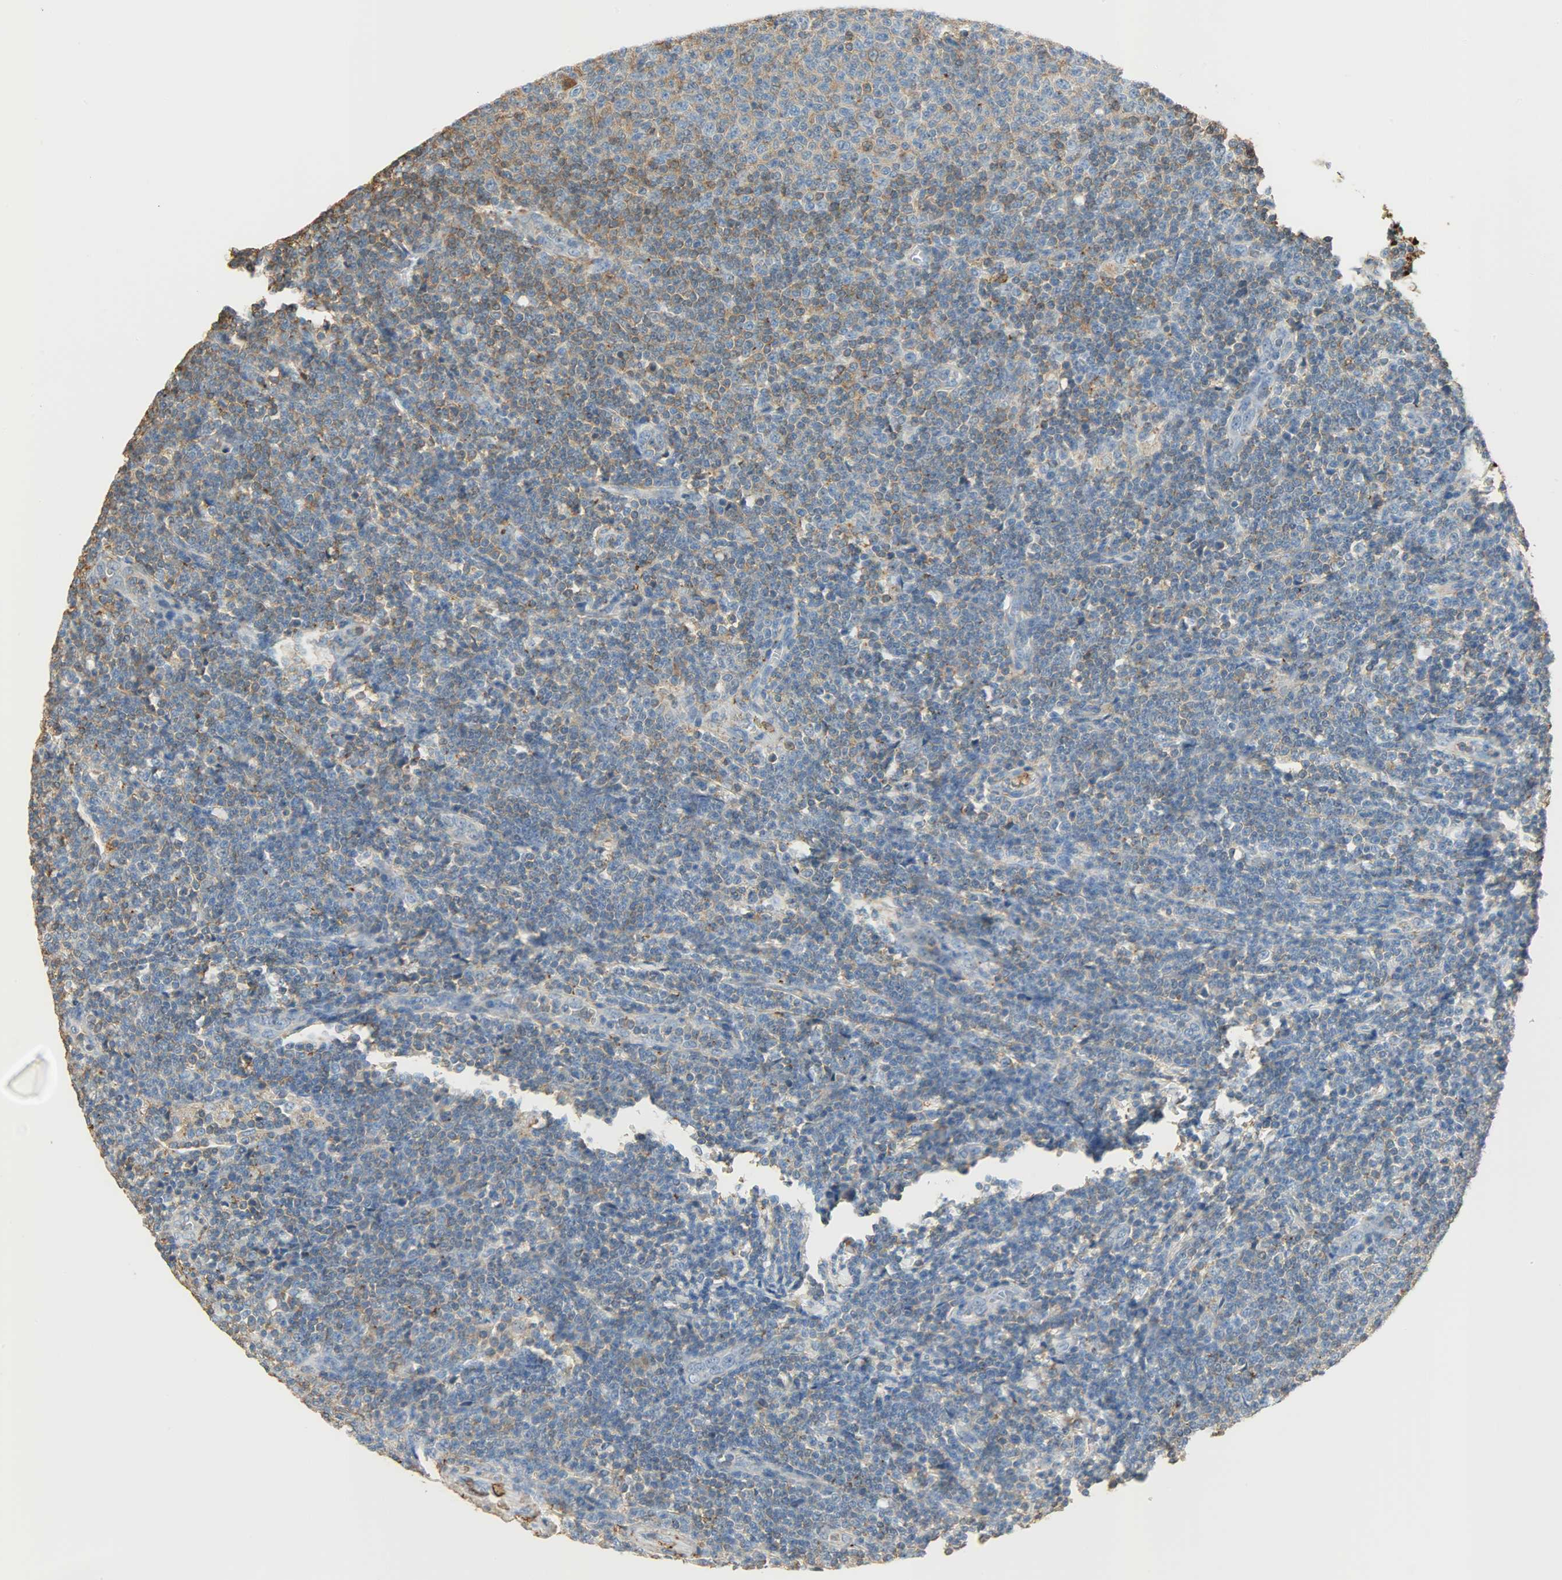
{"staining": {"intensity": "weak", "quantity": "25%-75%", "location": "cytoplasmic/membranous"}, "tissue": "lymphoma", "cell_type": "Tumor cells", "image_type": "cancer", "snomed": [{"axis": "morphology", "description": "Malignant lymphoma, non-Hodgkin's type, Low grade"}, {"axis": "topography", "description": "Lymph node"}], "caption": "Immunohistochemical staining of human malignant lymphoma, non-Hodgkin's type (low-grade) exhibits low levels of weak cytoplasmic/membranous protein positivity in about 25%-75% of tumor cells. The staining is performed using DAB (3,3'-diaminobenzidine) brown chromogen to label protein expression. The nuclei are counter-stained blue using hematoxylin.", "gene": "ANXA6", "patient": {"sex": "male", "age": 66}}